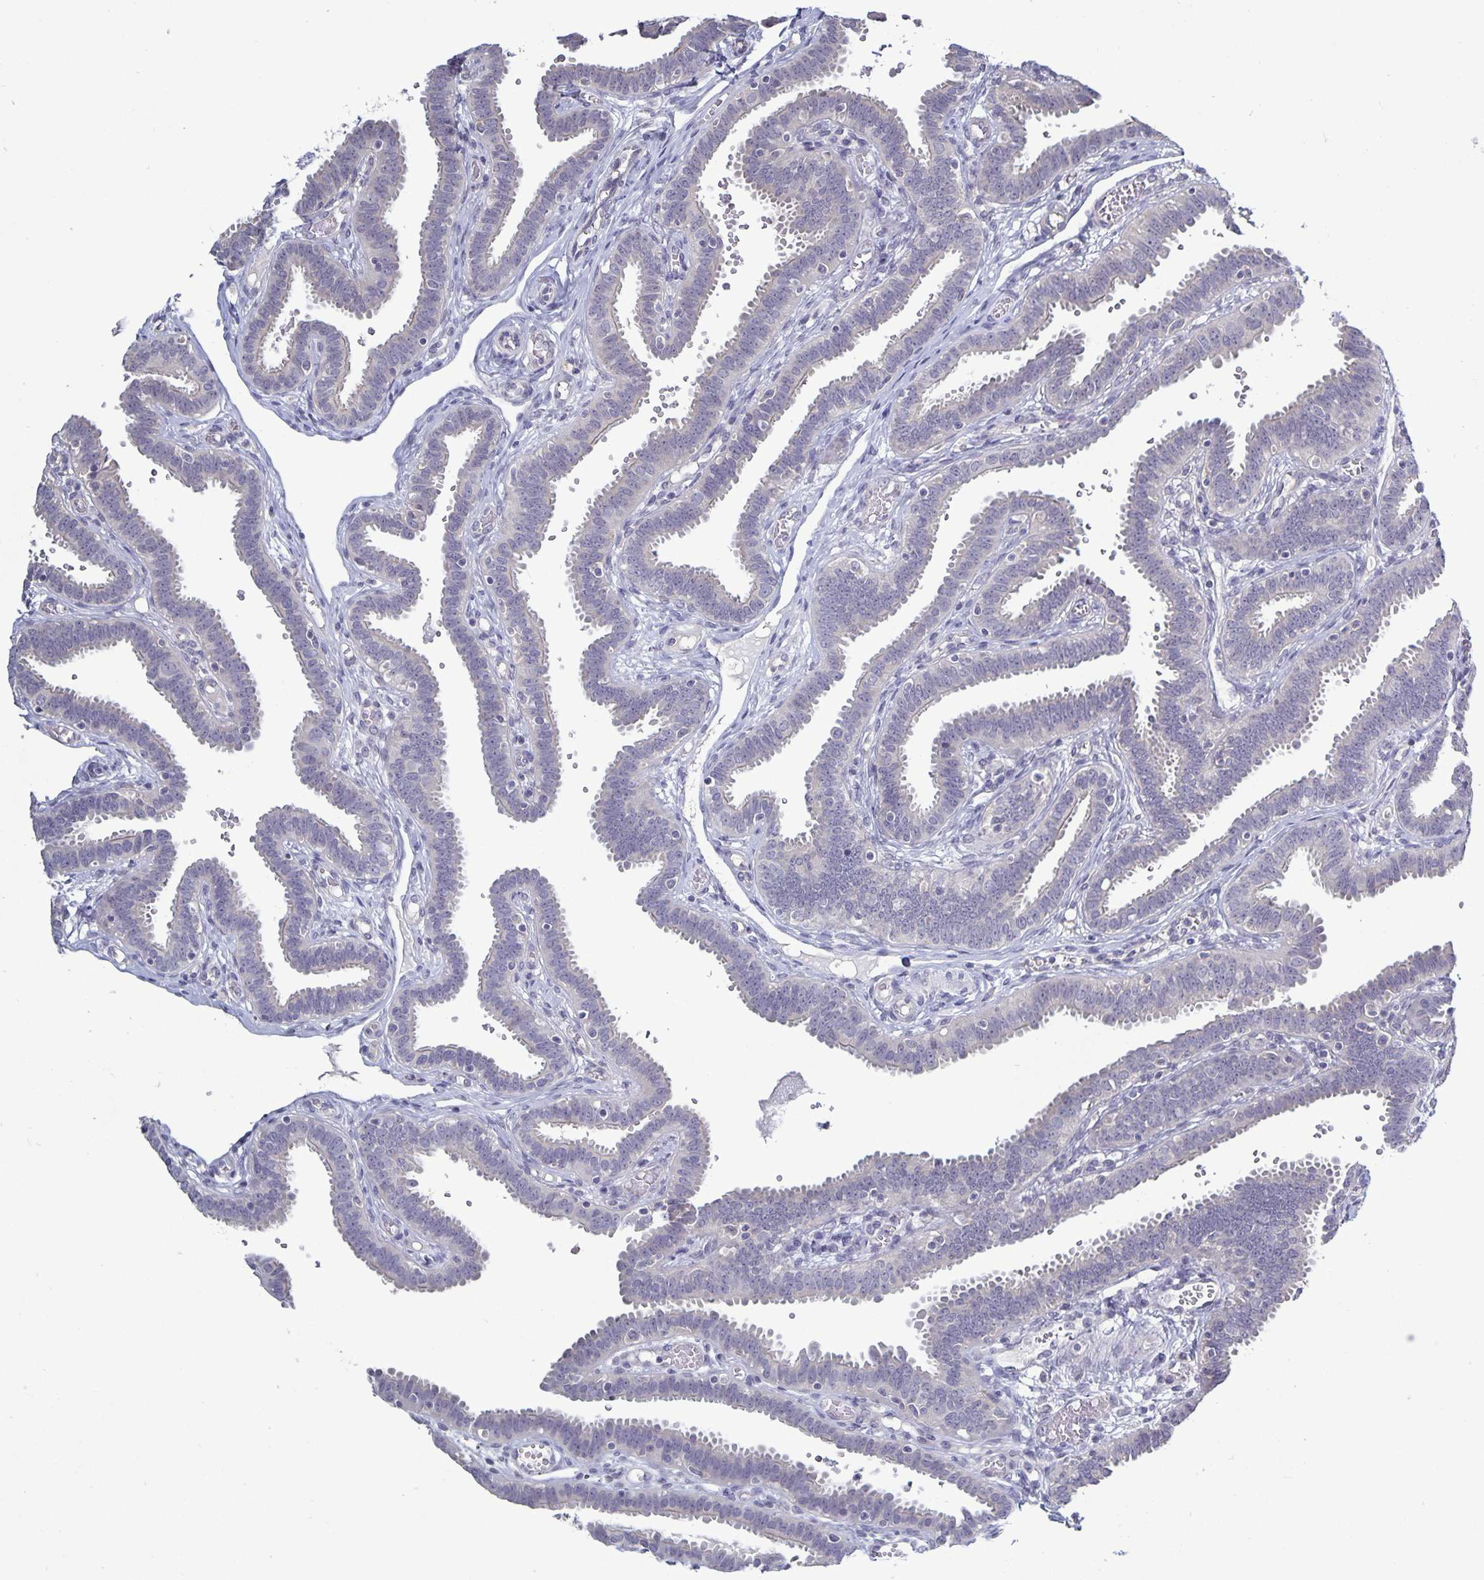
{"staining": {"intensity": "negative", "quantity": "none", "location": "none"}, "tissue": "fallopian tube", "cell_type": "Glandular cells", "image_type": "normal", "snomed": [{"axis": "morphology", "description": "Normal tissue, NOS"}, {"axis": "topography", "description": "Fallopian tube"}], "caption": "This is an immunohistochemistry micrograph of unremarkable fallopian tube. There is no staining in glandular cells.", "gene": "PLCB3", "patient": {"sex": "female", "age": 37}}